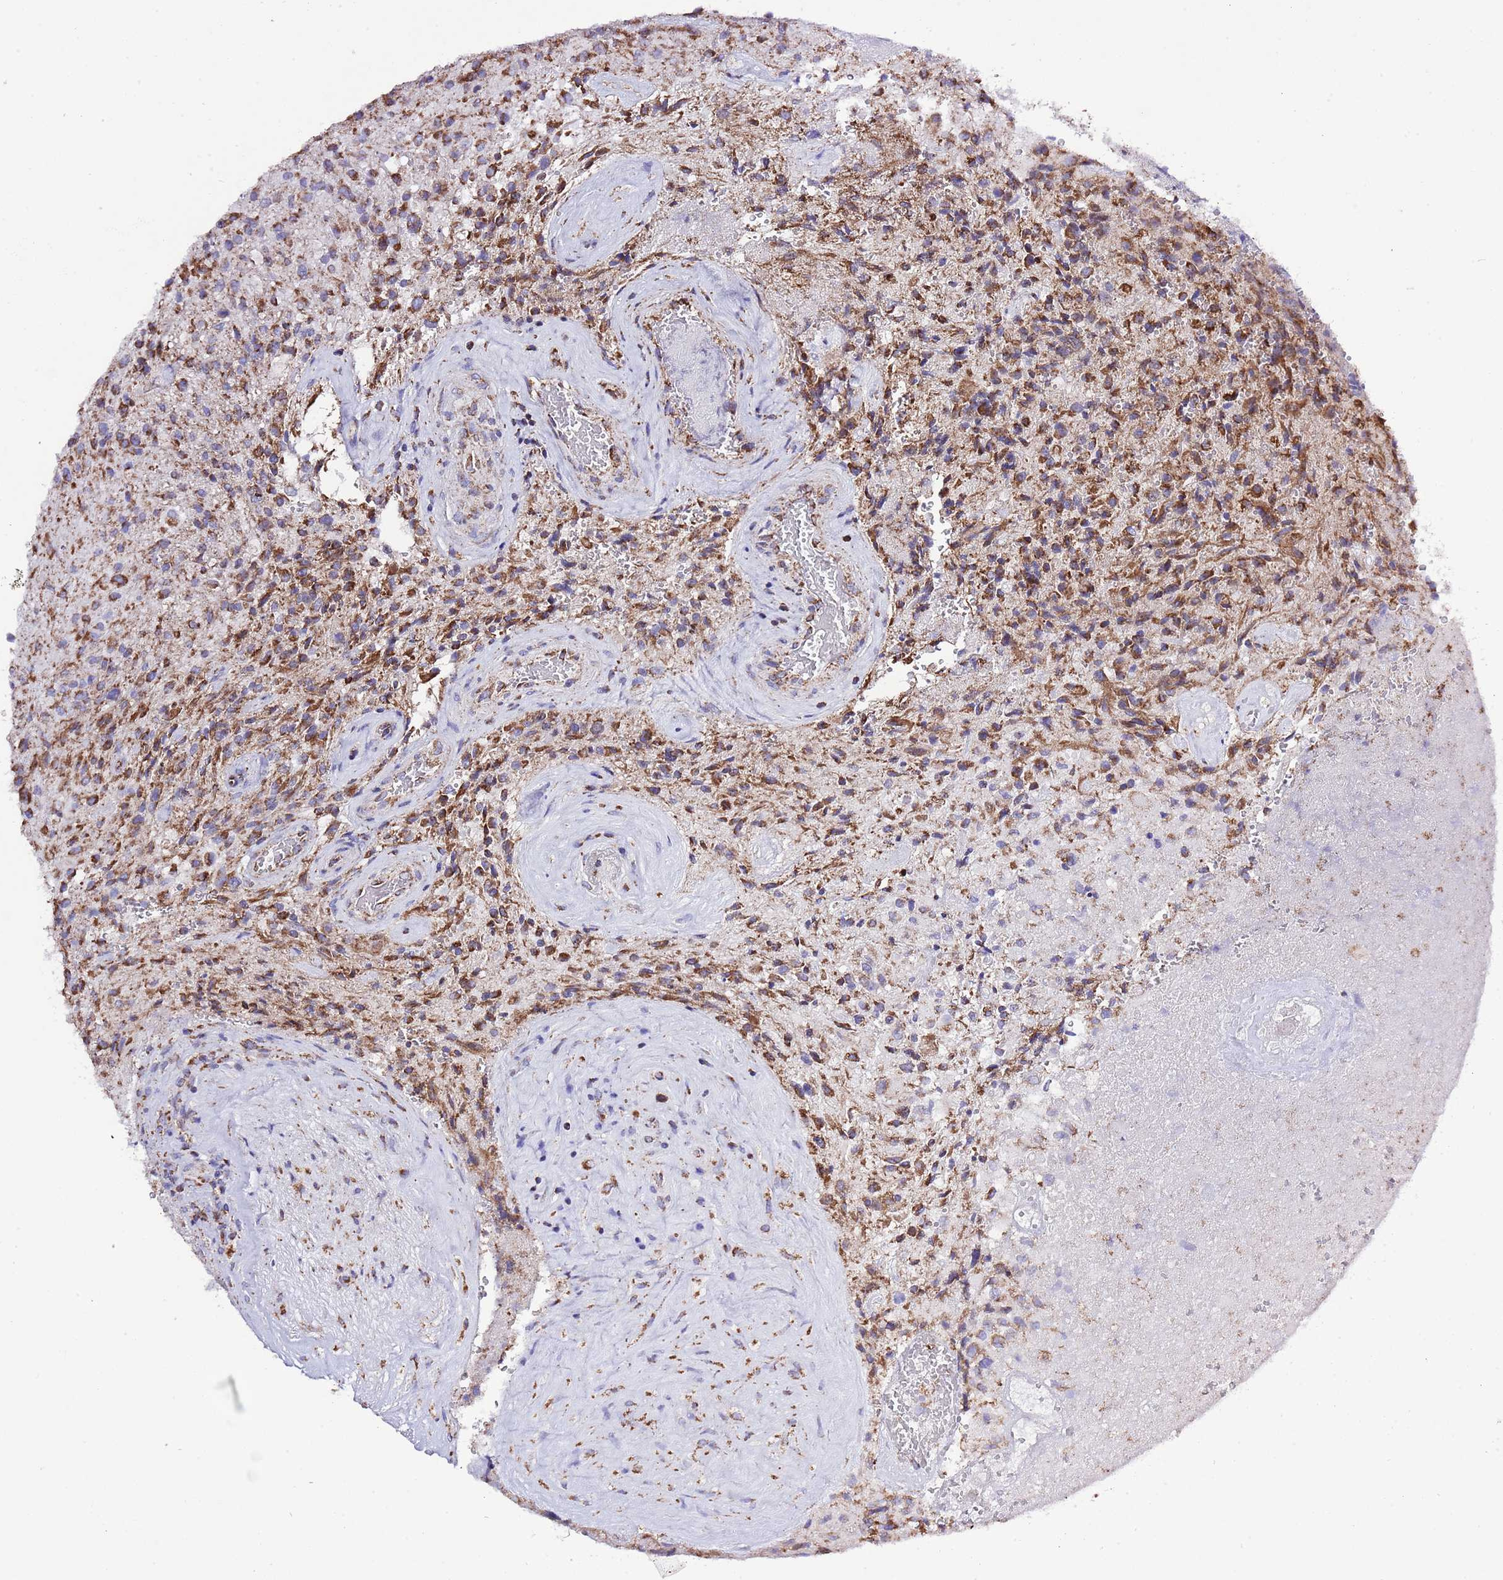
{"staining": {"intensity": "strong", "quantity": "25%-75%", "location": "cytoplasmic/membranous"}, "tissue": "glioma", "cell_type": "Tumor cells", "image_type": "cancer", "snomed": [{"axis": "morphology", "description": "Normal tissue, NOS"}, {"axis": "morphology", "description": "Glioma, malignant, High grade"}, {"axis": "topography", "description": "Cerebral cortex"}], "caption": "Tumor cells display strong cytoplasmic/membranous positivity in about 25%-75% of cells in malignant glioma (high-grade). The staining was performed using DAB, with brown indicating positive protein expression. Nuclei are stained blue with hematoxylin.", "gene": "TEKTIP1", "patient": {"sex": "male", "age": 56}}